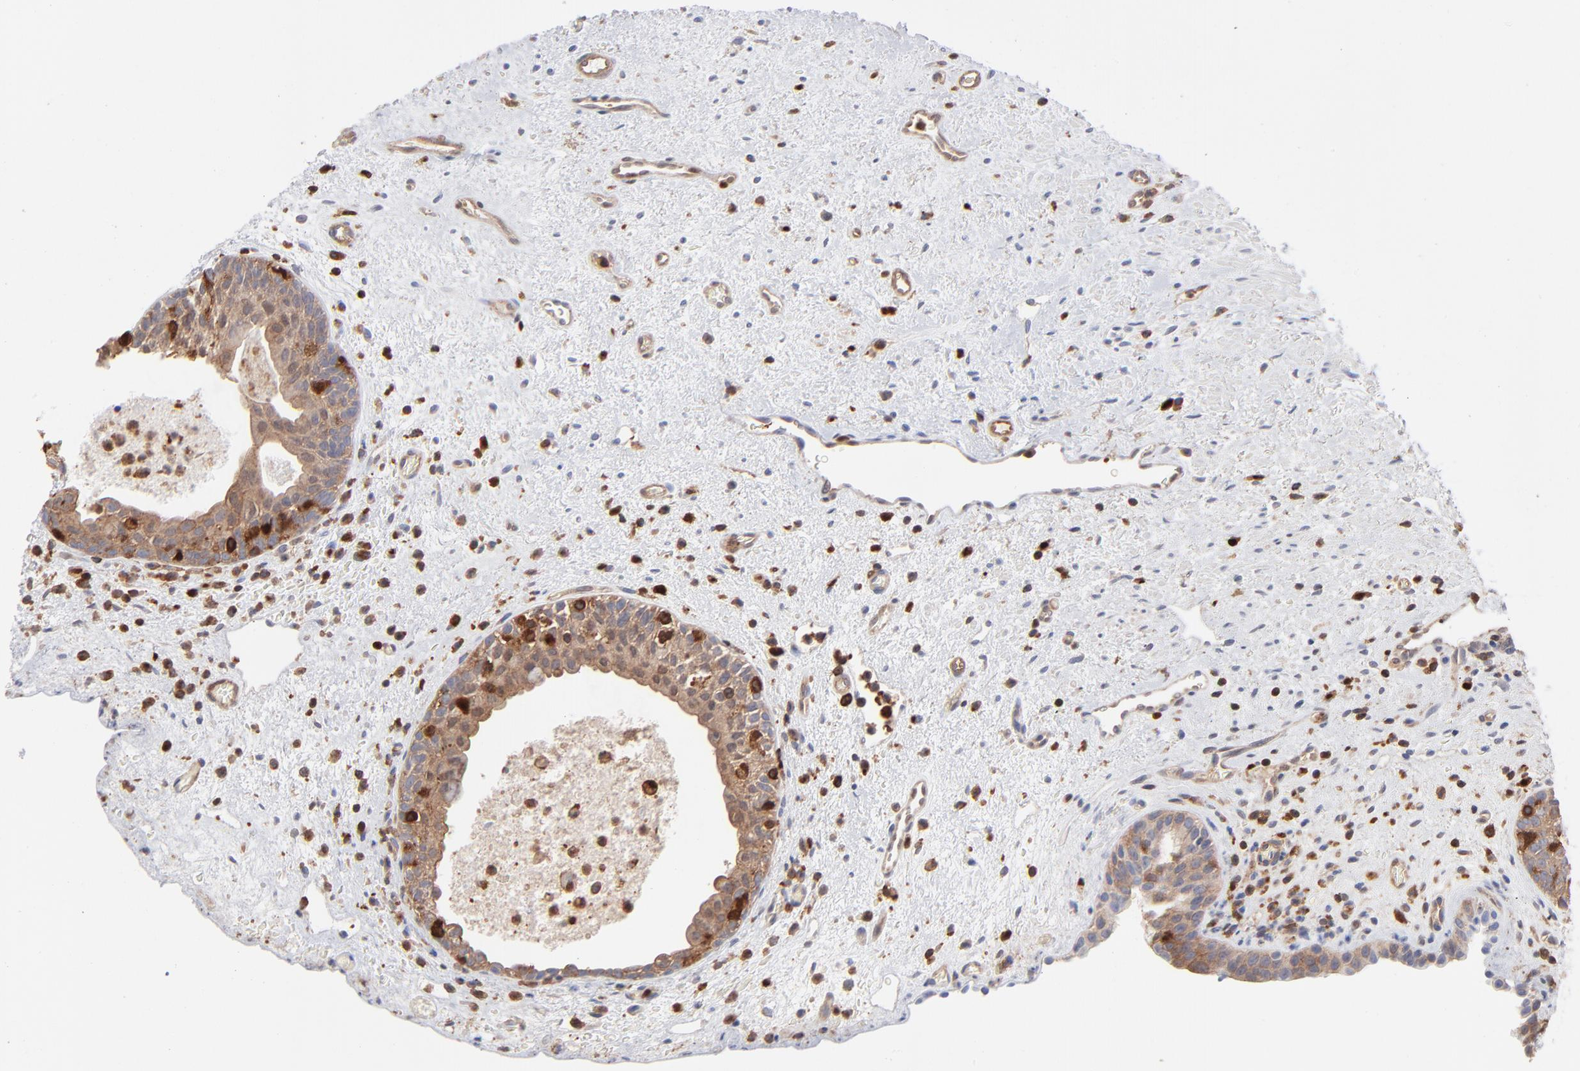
{"staining": {"intensity": "weak", "quantity": ">75%", "location": "cytoplasmic/membranous"}, "tissue": "urinary bladder", "cell_type": "Urothelial cells", "image_type": "normal", "snomed": [{"axis": "morphology", "description": "Normal tissue, NOS"}, {"axis": "topography", "description": "Urinary bladder"}], "caption": "High-power microscopy captured an IHC micrograph of benign urinary bladder, revealing weak cytoplasmic/membranous positivity in approximately >75% of urothelial cells.", "gene": "ARHGEF6", "patient": {"sex": "male", "age": 48}}